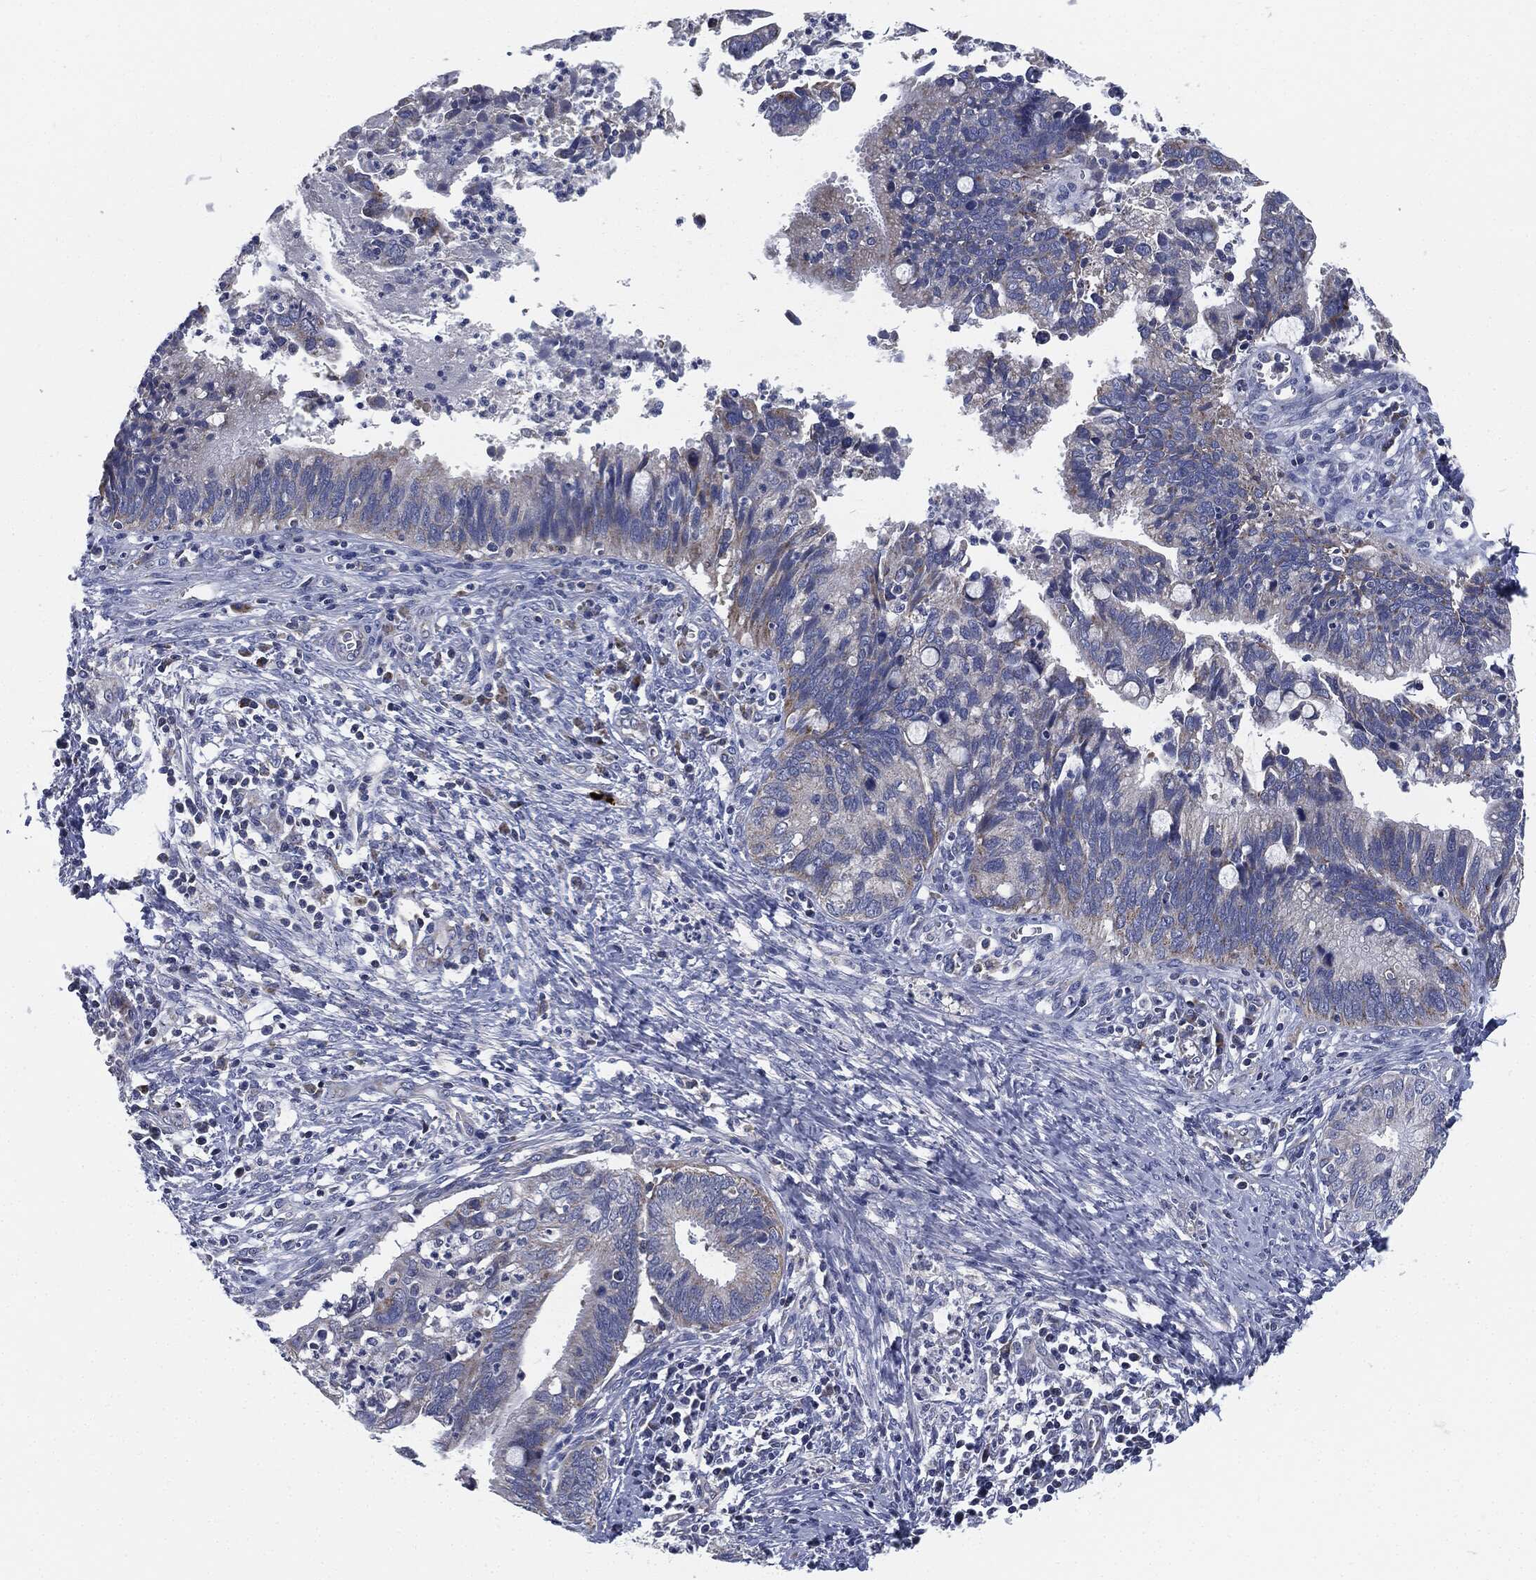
{"staining": {"intensity": "weak", "quantity": "<25%", "location": "cytoplasmic/membranous"}, "tissue": "cervical cancer", "cell_type": "Tumor cells", "image_type": "cancer", "snomed": [{"axis": "morphology", "description": "Adenocarcinoma, NOS"}, {"axis": "topography", "description": "Cervix"}], "caption": "IHC of human adenocarcinoma (cervical) demonstrates no staining in tumor cells.", "gene": "SIGLEC9", "patient": {"sex": "female", "age": 42}}